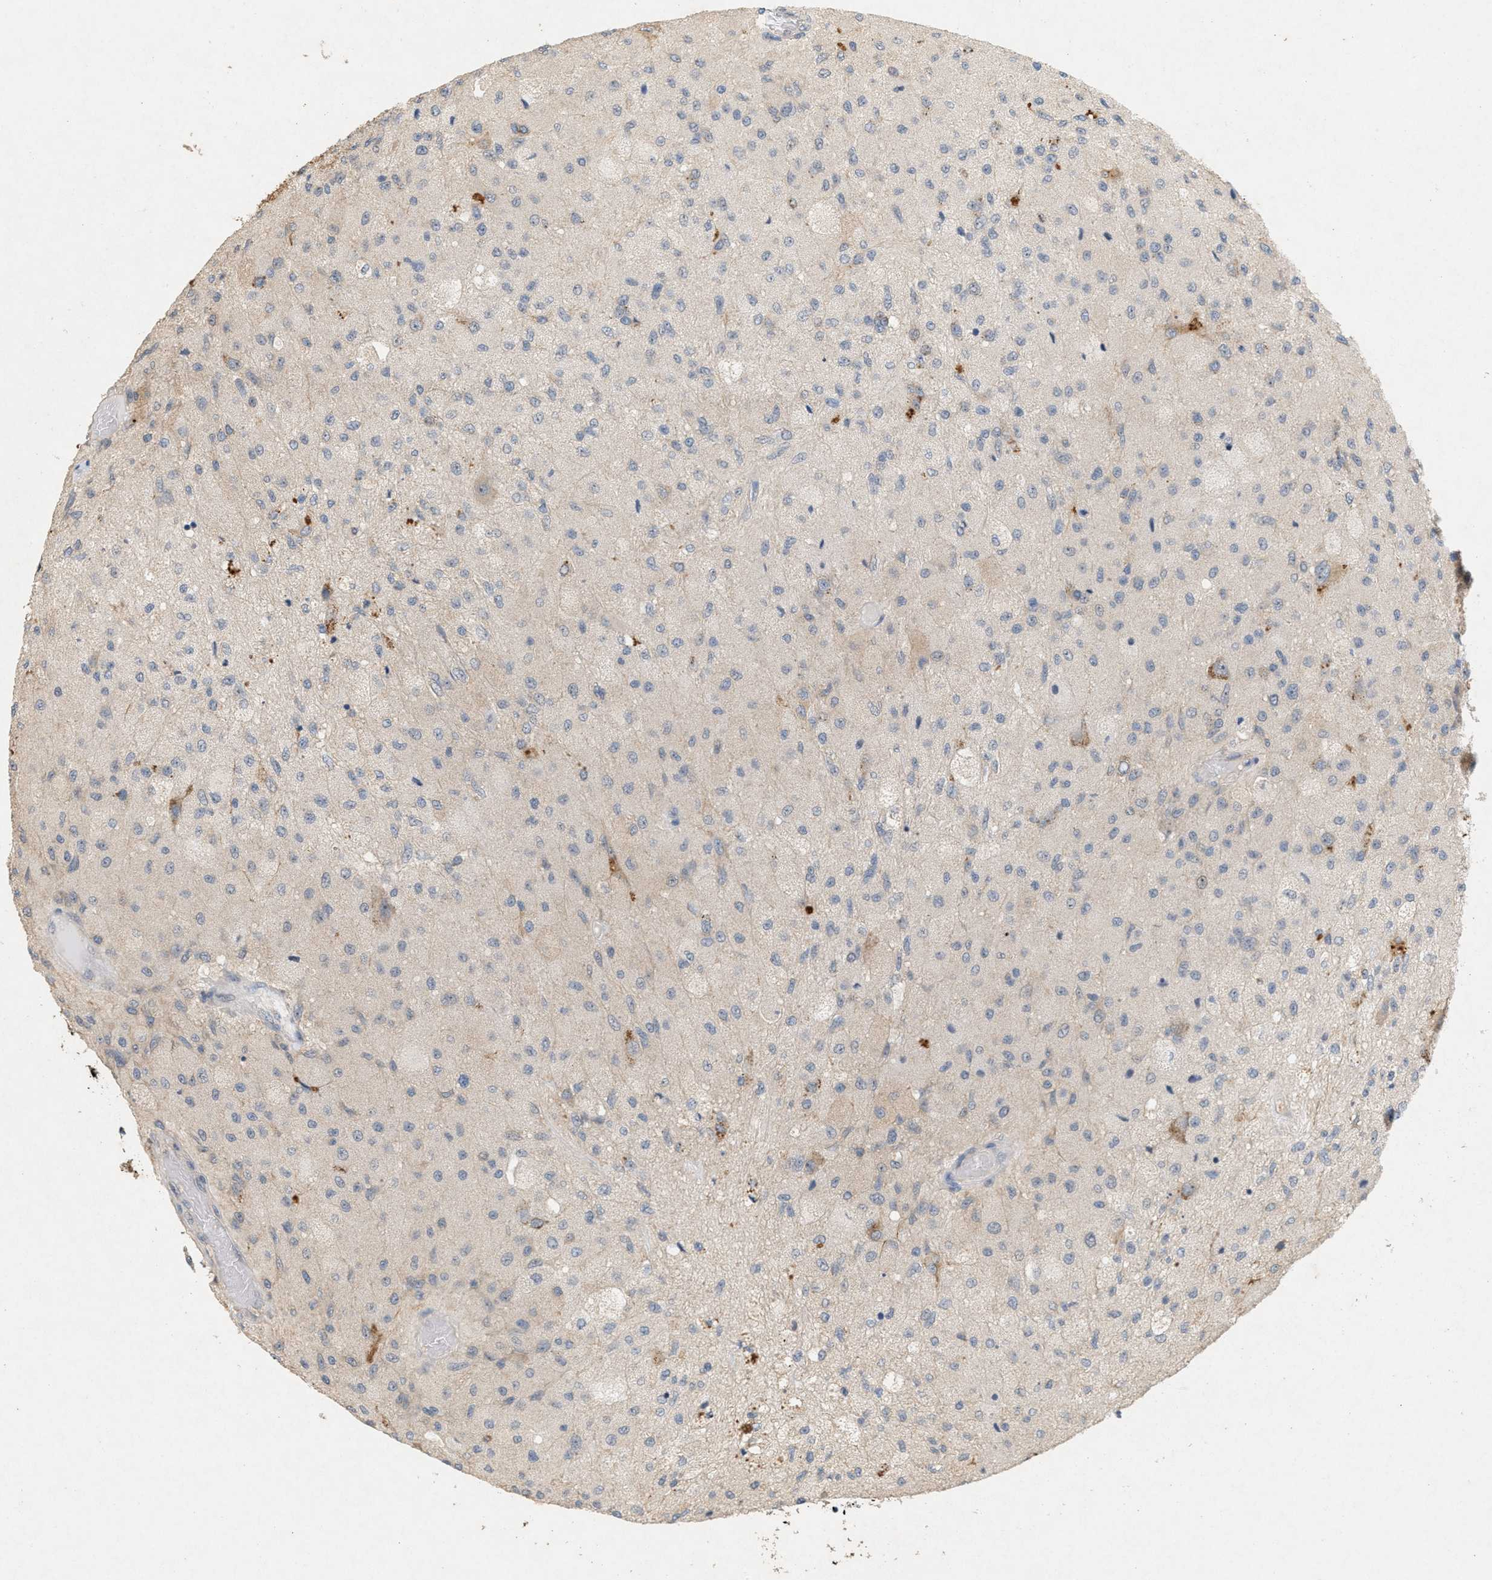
{"staining": {"intensity": "negative", "quantity": "none", "location": "none"}, "tissue": "glioma", "cell_type": "Tumor cells", "image_type": "cancer", "snomed": [{"axis": "morphology", "description": "Normal tissue, NOS"}, {"axis": "morphology", "description": "Glioma, malignant, High grade"}, {"axis": "topography", "description": "Cerebral cortex"}], "caption": "Immunohistochemistry micrograph of neoplastic tissue: glioma stained with DAB (3,3'-diaminobenzidine) displays no significant protein positivity in tumor cells. (DAB immunohistochemistry (IHC) visualized using brightfield microscopy, high magnification).", "gene": "DCAF7", "patient": {"sex": "male", "age": 77}}